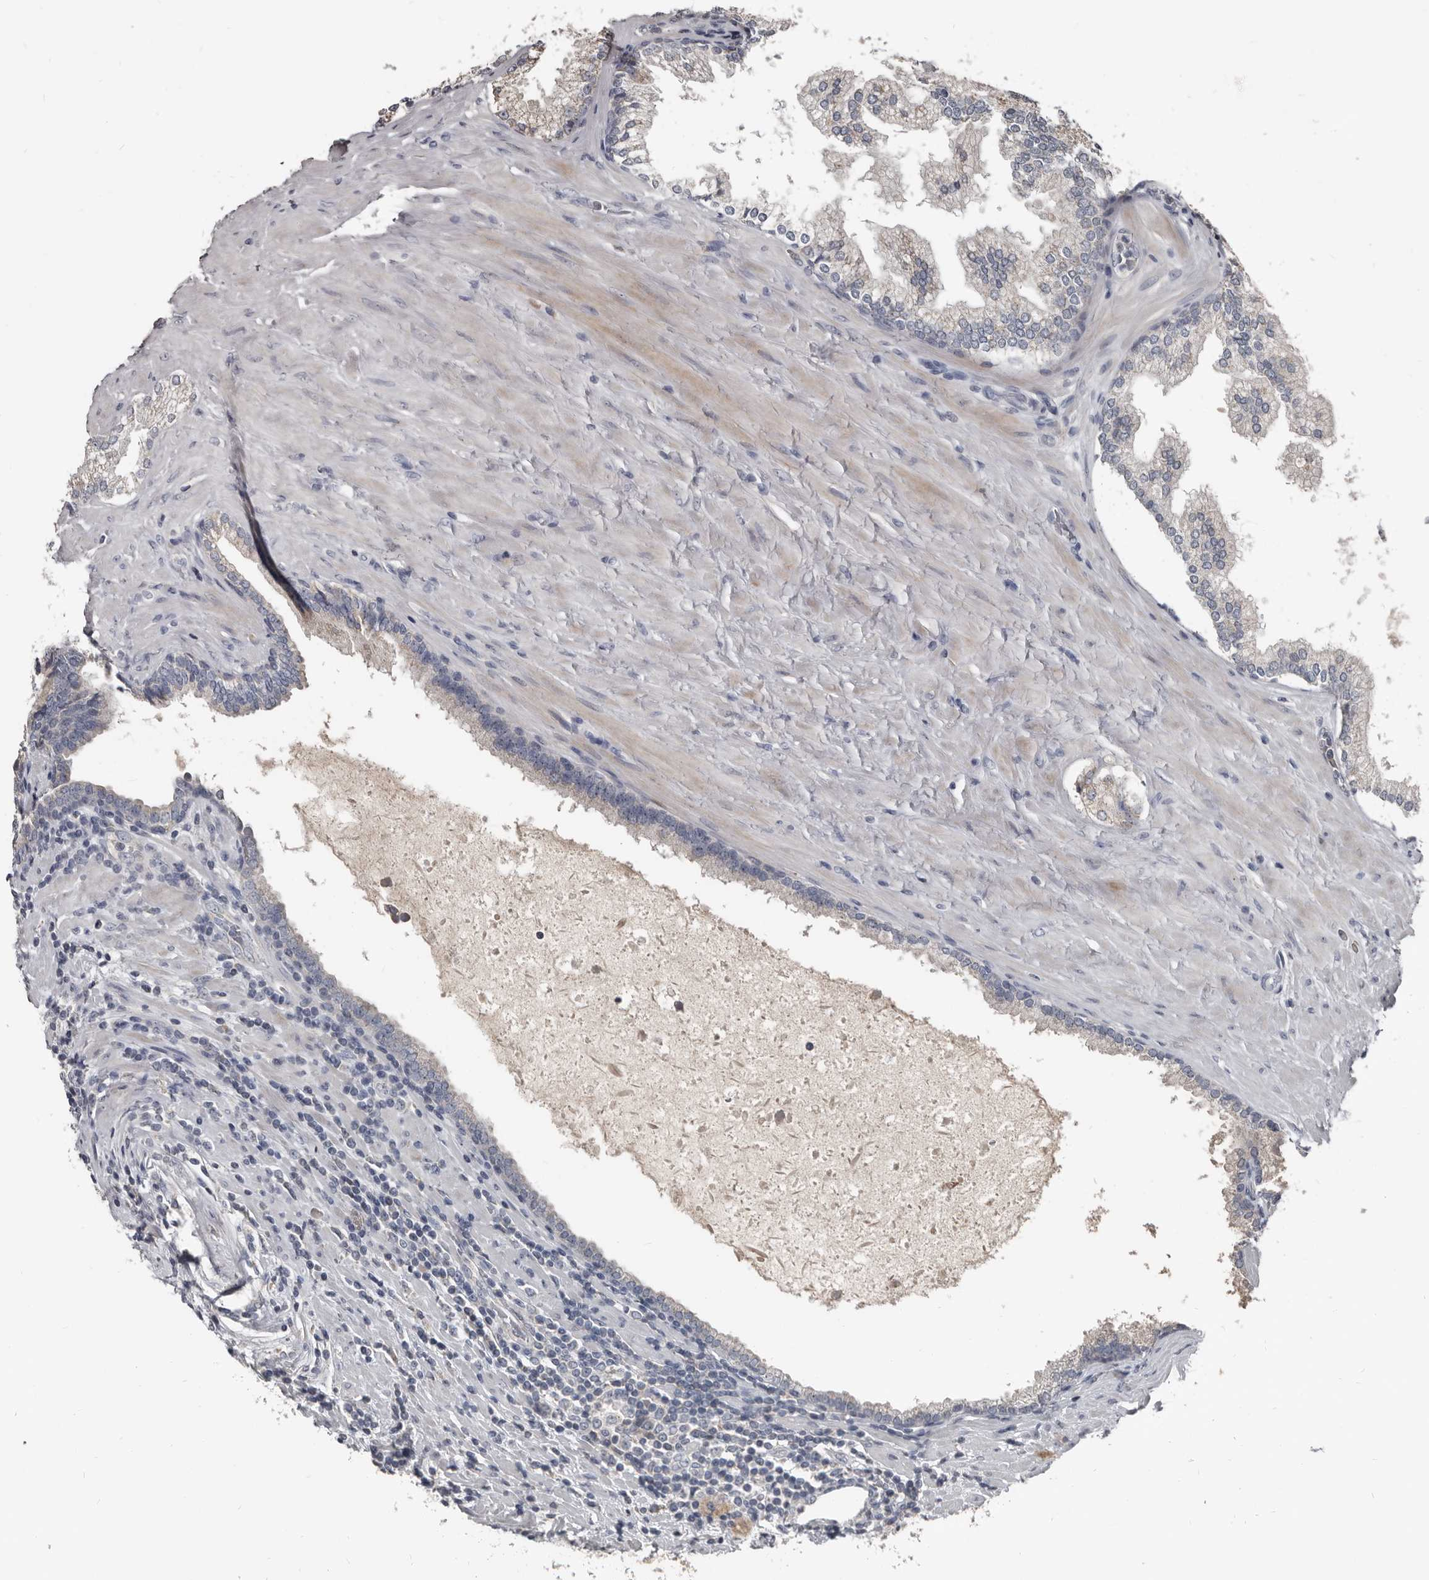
{"staining": {"intensity": "negative", "quantity": "none", "location": "none"}, "tissue": "prostate cancer", "cell_type": "Tumor cells", "image_type": "cancer", "snomed": [{"axis": "morphology", "description": "Adenocarcinoma, High grade"}, {"axis": "topography", "description": "Prostate"}], "caption": "The IHC micrograph has no significant expression in tumor cells of prostate adenocarcinoma (high-grade) tissue.", "gene": "GREB1", "patient": {"sex": "male", "age": 73}}